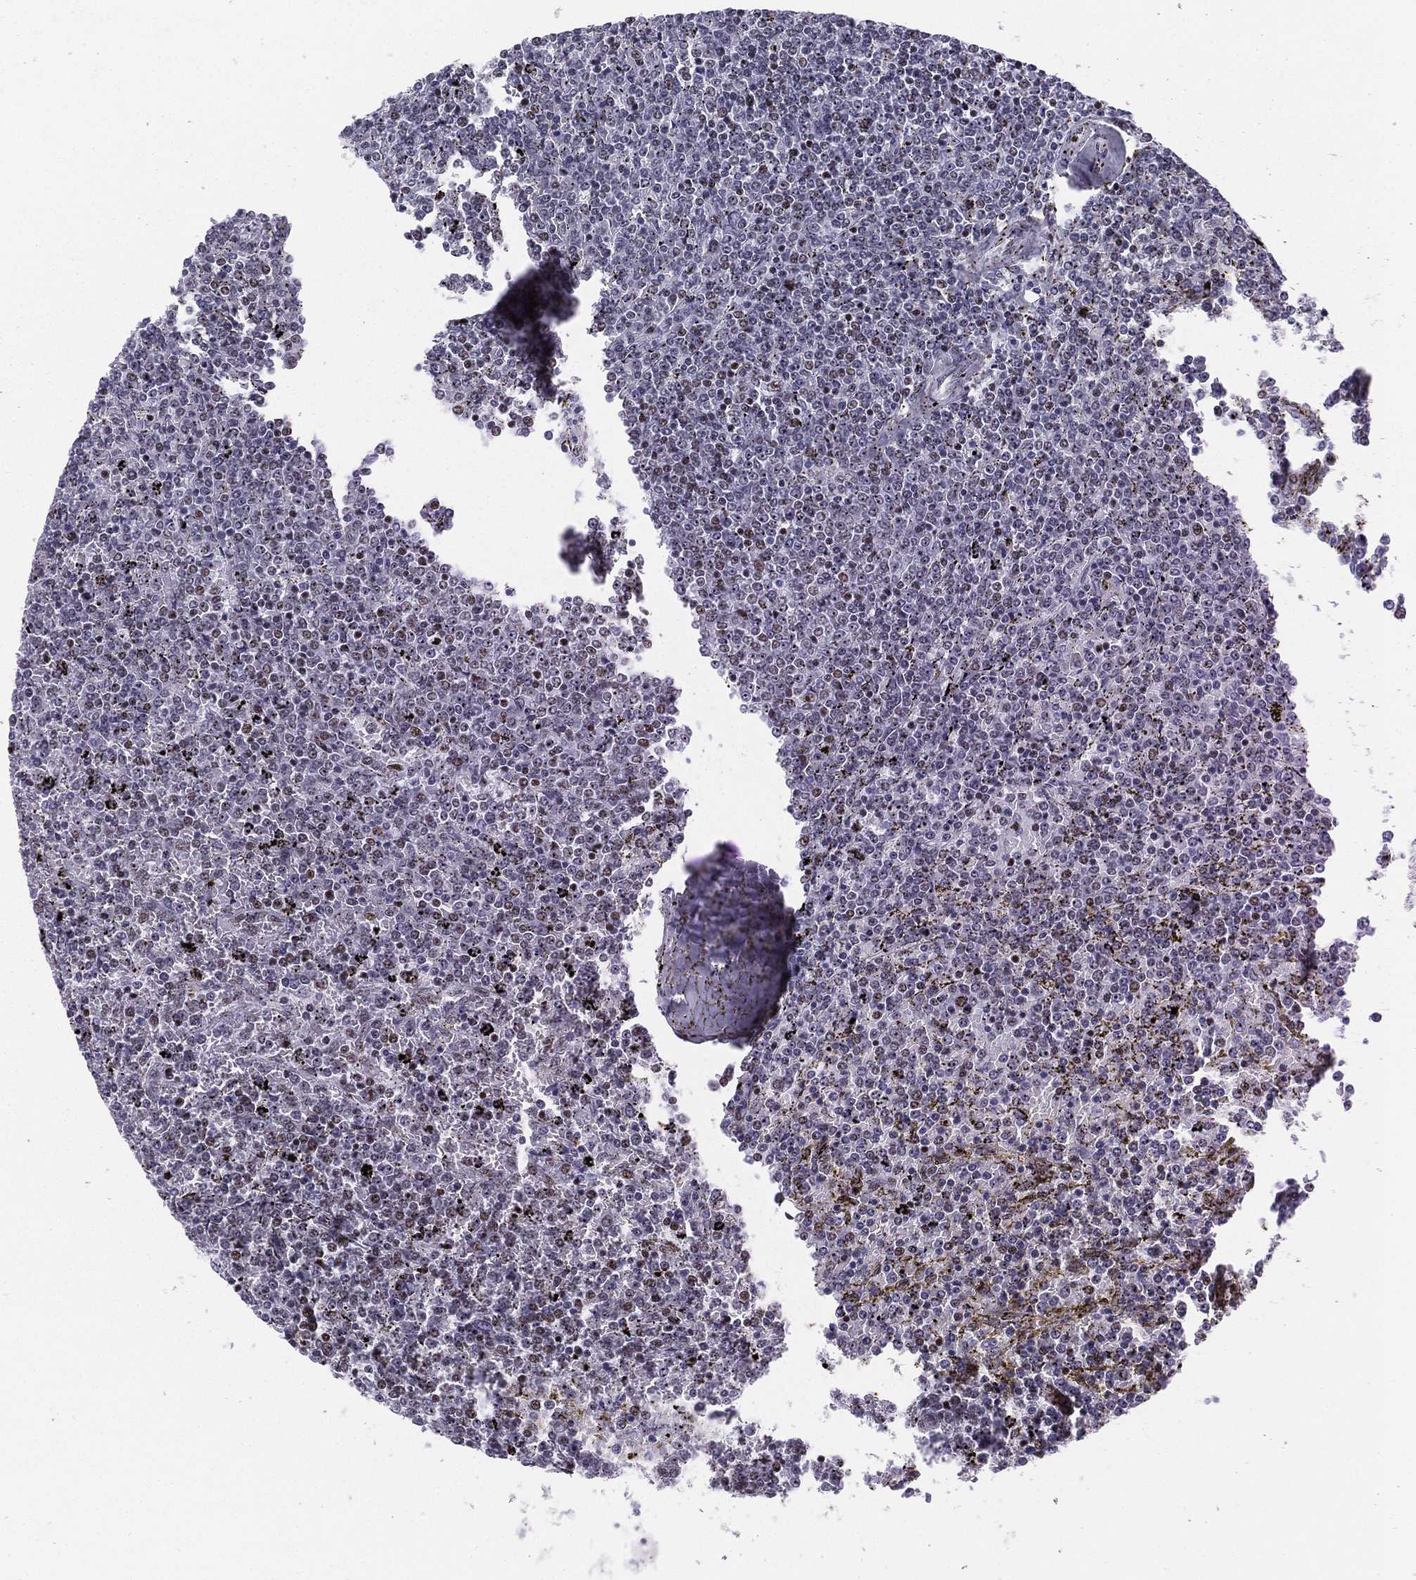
{"staining": {"intensity": "negative", "quantity": "none", "location": "none"}, "tissue": "lymphoma", "cell_type": "Tumor cells", "image_type": "cancer", "snomed": [{"axis": "morphology", "description": "Malignant lymphoma, non-Hodgkin's type, Low grade"}, {"axis": "topography", "description": "Spleen"}], "caption": "DAB (3,3'-diaminobenzidine) immunohistochemical staining of human lymphoma displays no significant staining in tumor cells.", "gene": "CYB561D2", "patient": {"sex": "female", "age": 77}}